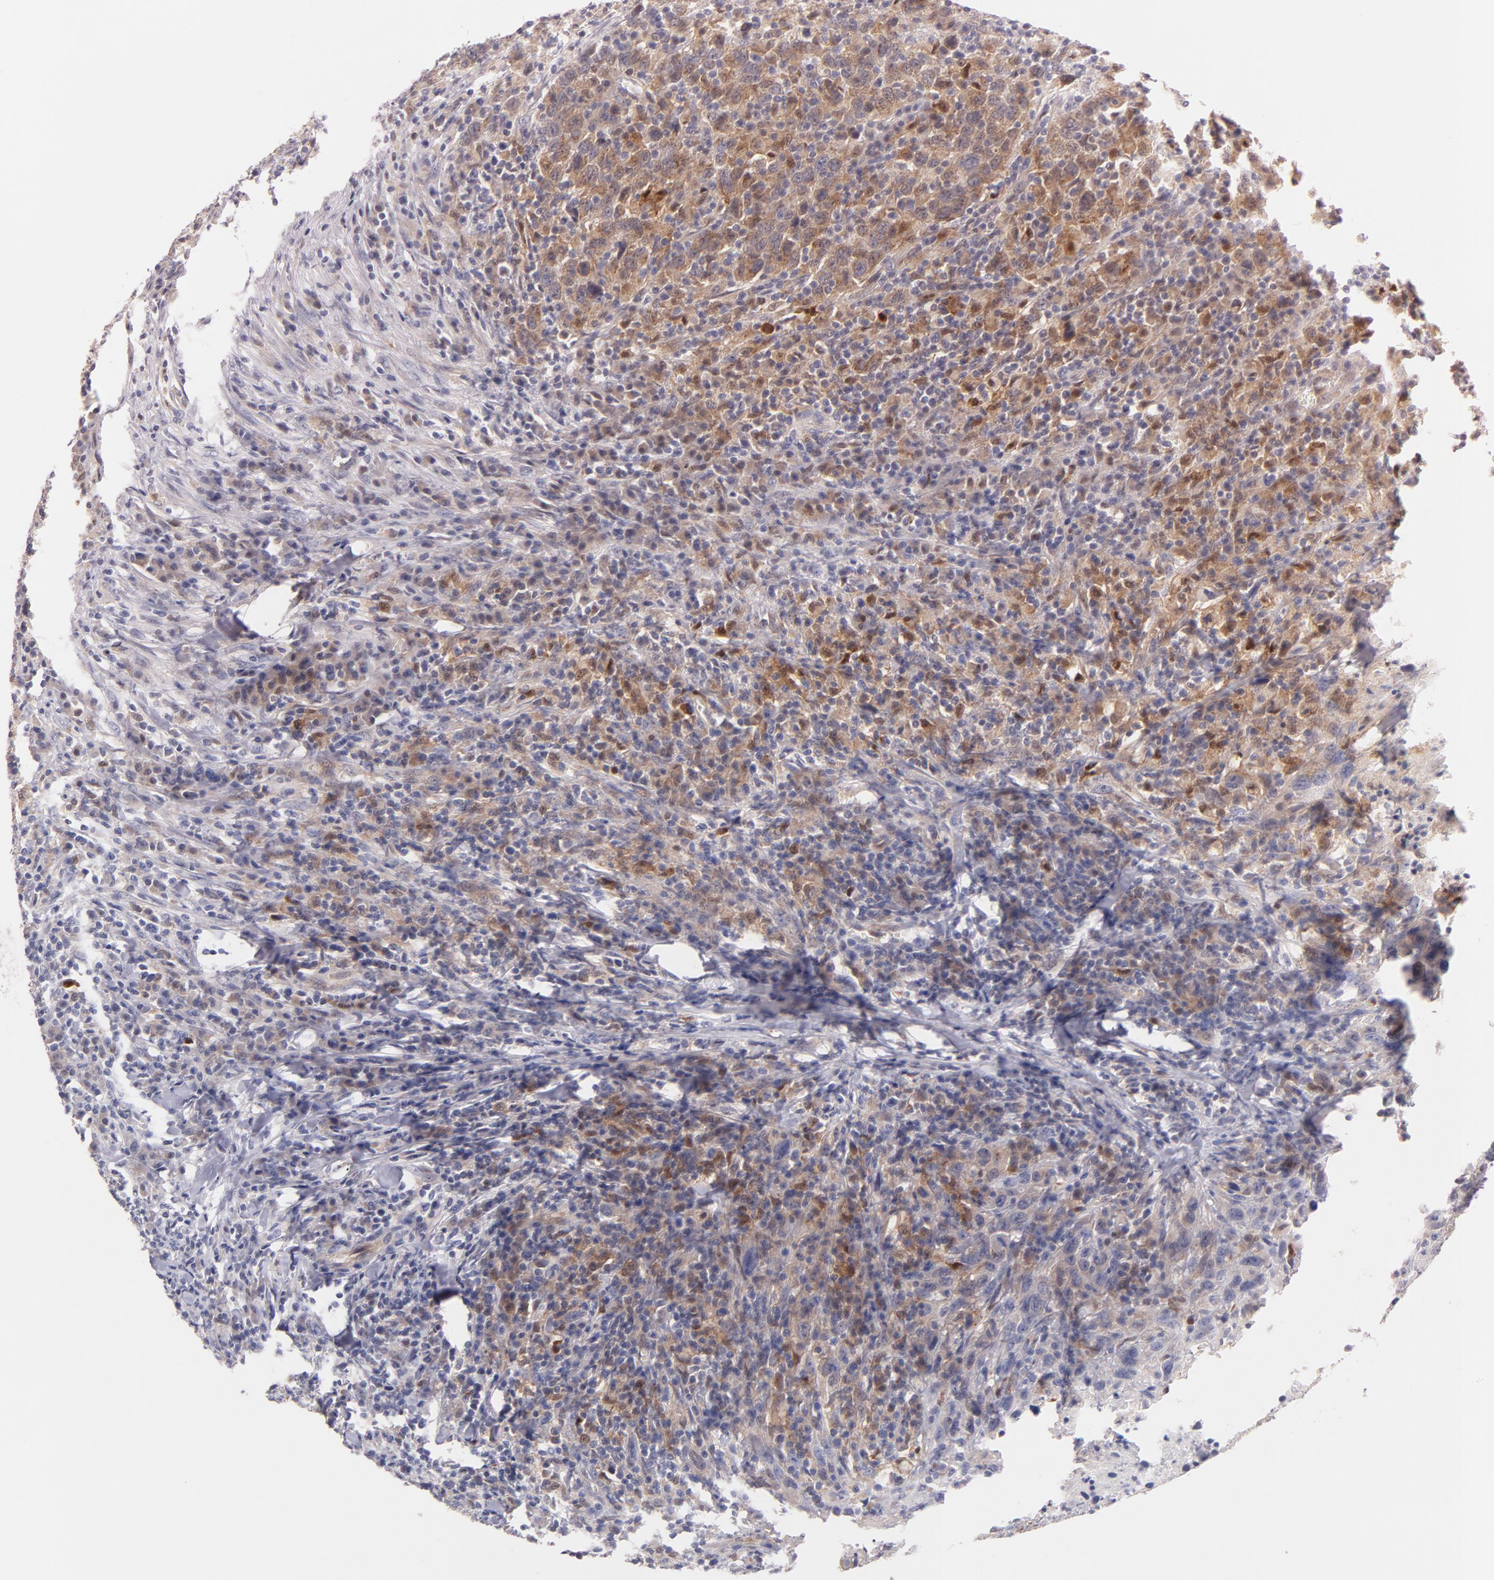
{"staining": {"intensity": "moderate", "quantity": ">75%", "location": "cytoplasmic/membranous"}, "tissue": "urothelial cancer", "cell_type": "Tumor cells", "image_type": "cancer", "snomed": [{"axis": "morphology", "description": "Urothelial carcinoma, High grade"}, {"axis": "topography", "description": "Urinary bladder"}], "caption": "This image shows urothelial carcinoma (high-grade) stained with immunohistochemistry (IHC) to label a protein in brown. The cytoplasmic/membranous of tumor cells show moderate positivity for the protein. Nuclei are counter-stained blue.", "gene": "BID", "patient": {"sex": "male", "age": 61}}